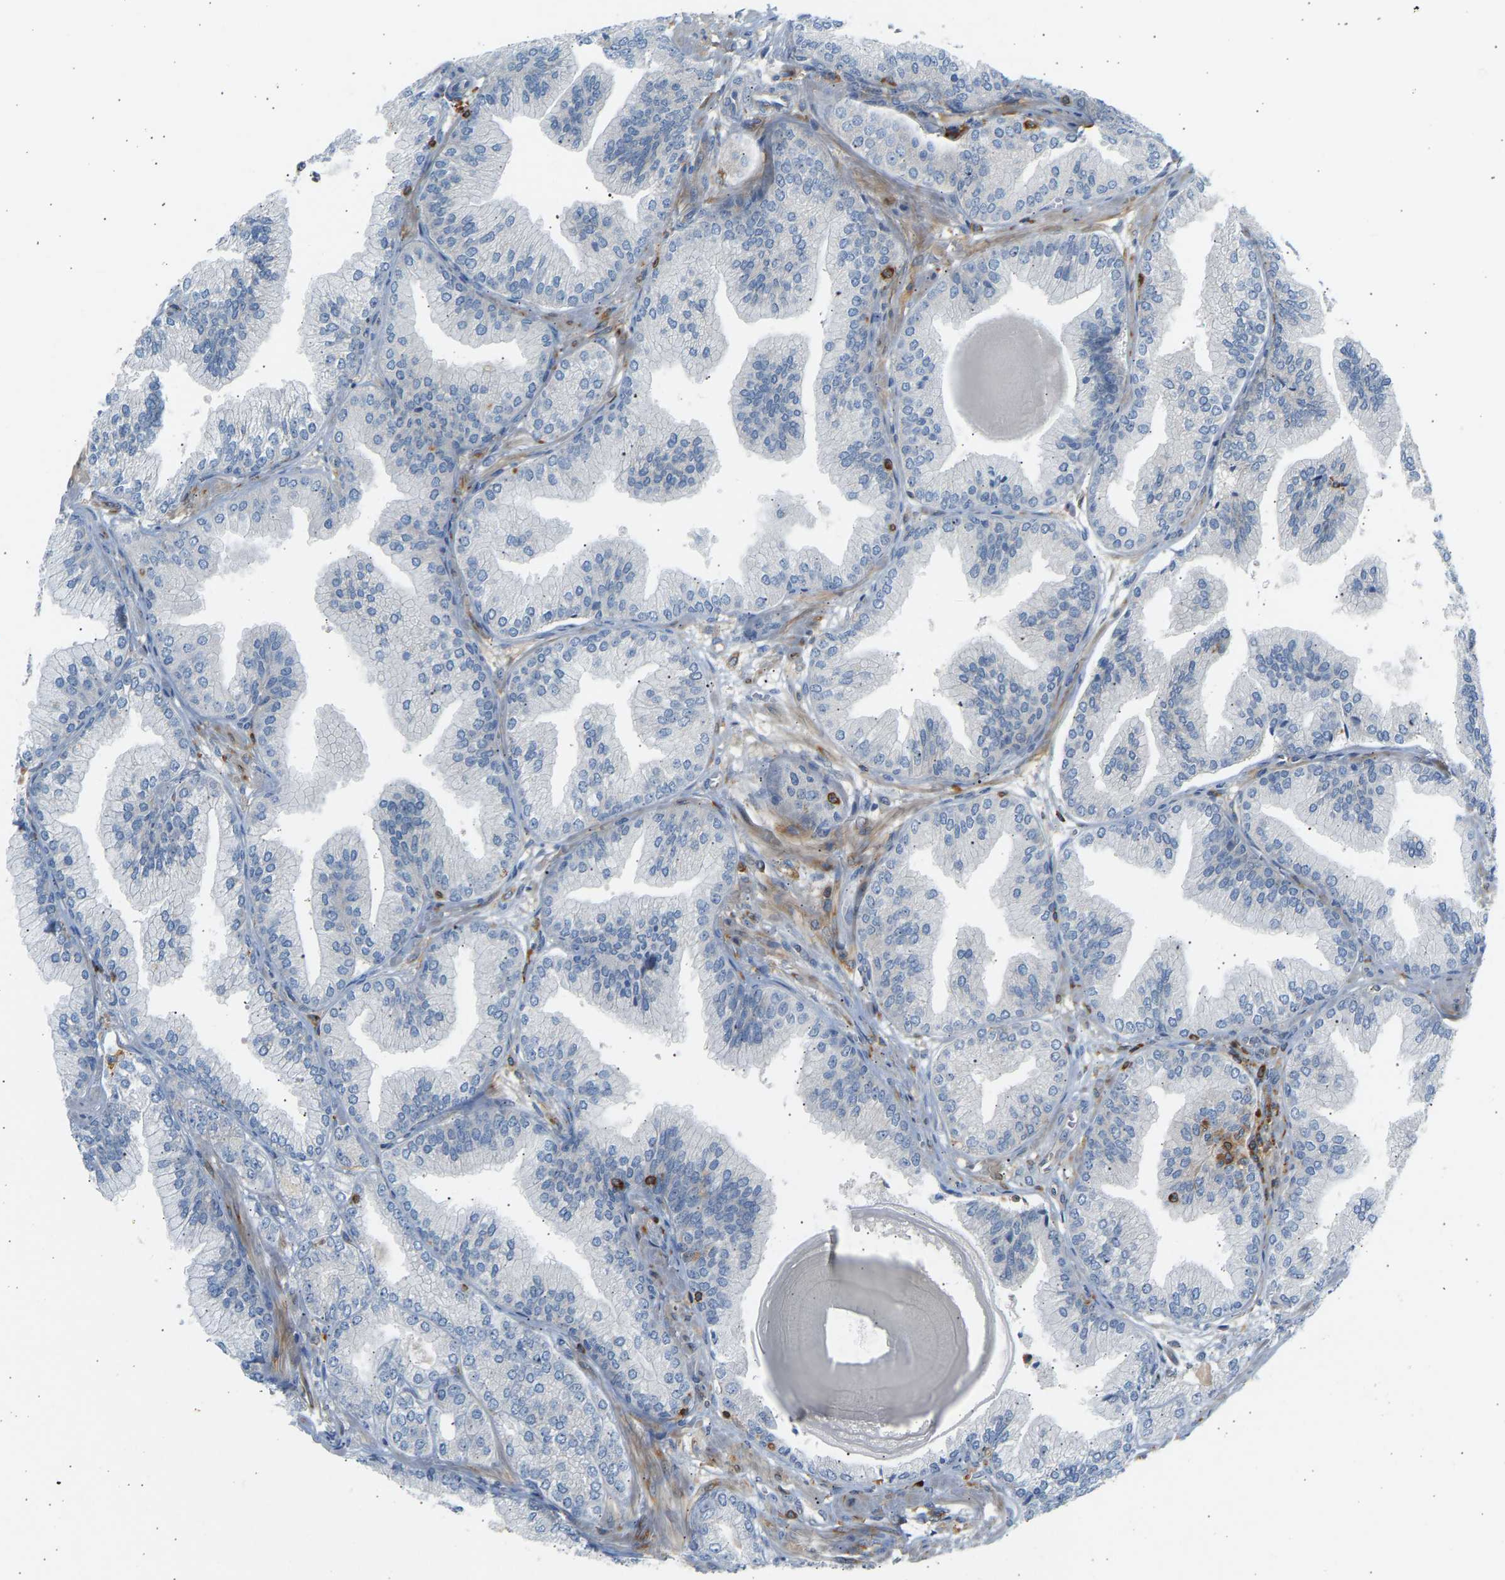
{"staining": {"intensity": "negative", "quantity": "none", "location": "none"}, "tissue": "prostate cancer", "cell_type": "Tumor cells", "image_type": "cancer", "snomed": [{"axis": "morphology", "description": "Adenocarcinoma, Low grade"}, {"axis": "topography", "description": "Prostate"}], "caption": "Adenocarcinoma (low-grade) (prostate) was stained to show a protein in brown. There is no significant positivity in tumor cells.", "gene": "FNBP1", "patient": {"sex": "male", "age": 52}}